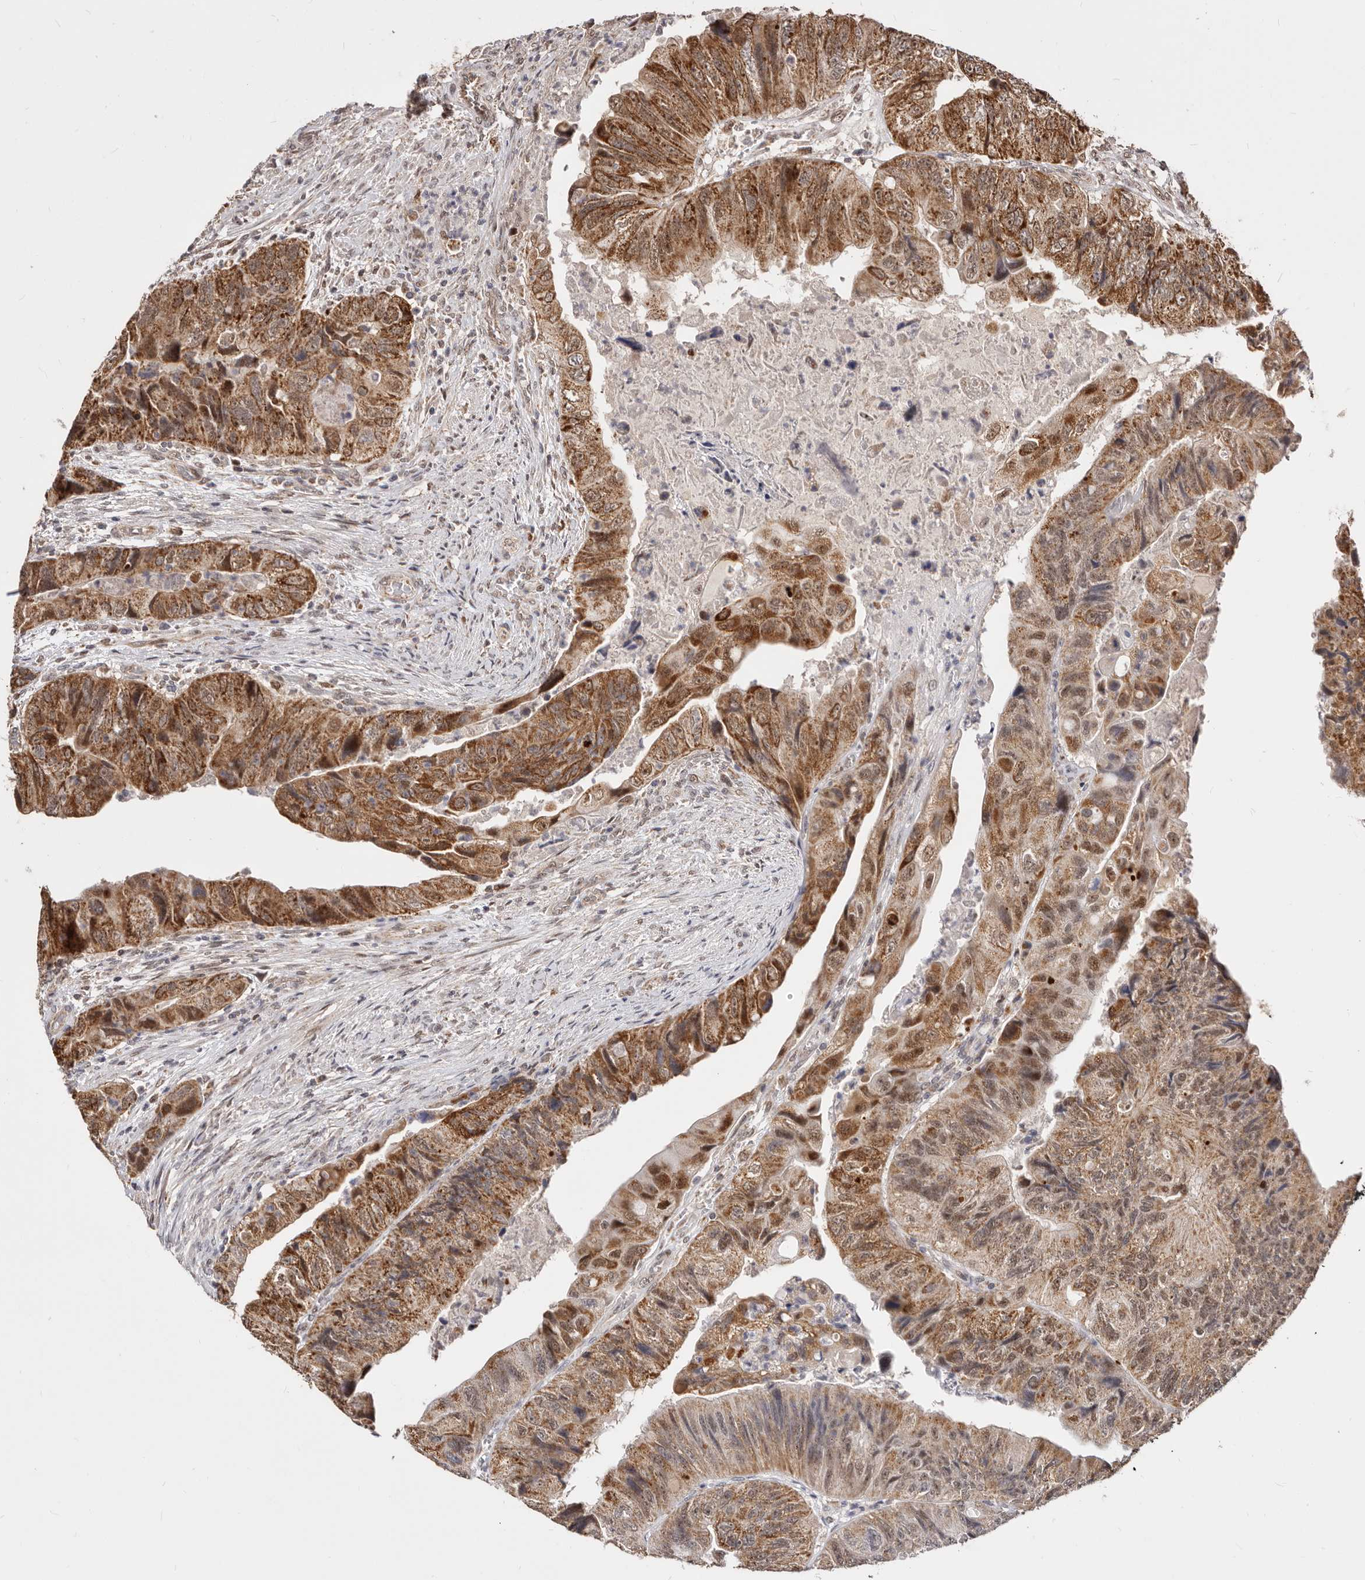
{"staining": {"intensity": "strong", "quantity": "25%-75%", "location": "cytoplasmic/membranous,nuclear"}, "tissue": "colorectal cancer", "cell_type": "Tumor cells", "image_type": "cancer", "snomed": [{"axis": "morphology", "description": "Adenocarcinoma, NOS"}, {"axis": "topography", "description": "Rectum"}], "caption": "A high-resolution photomicrograph shows IHC staining of adenocarcinoma (colorectal), which displays strong cytoplasmic/membranous and nuclear positivity in about 25%-75% of tumor cells. (DAB (3,3'-diaminobenzidine) IHC with brightfield microscopy, high magnification).", "gene": "SEC14L1", "patient": {"sex": "male", "age": 63}}